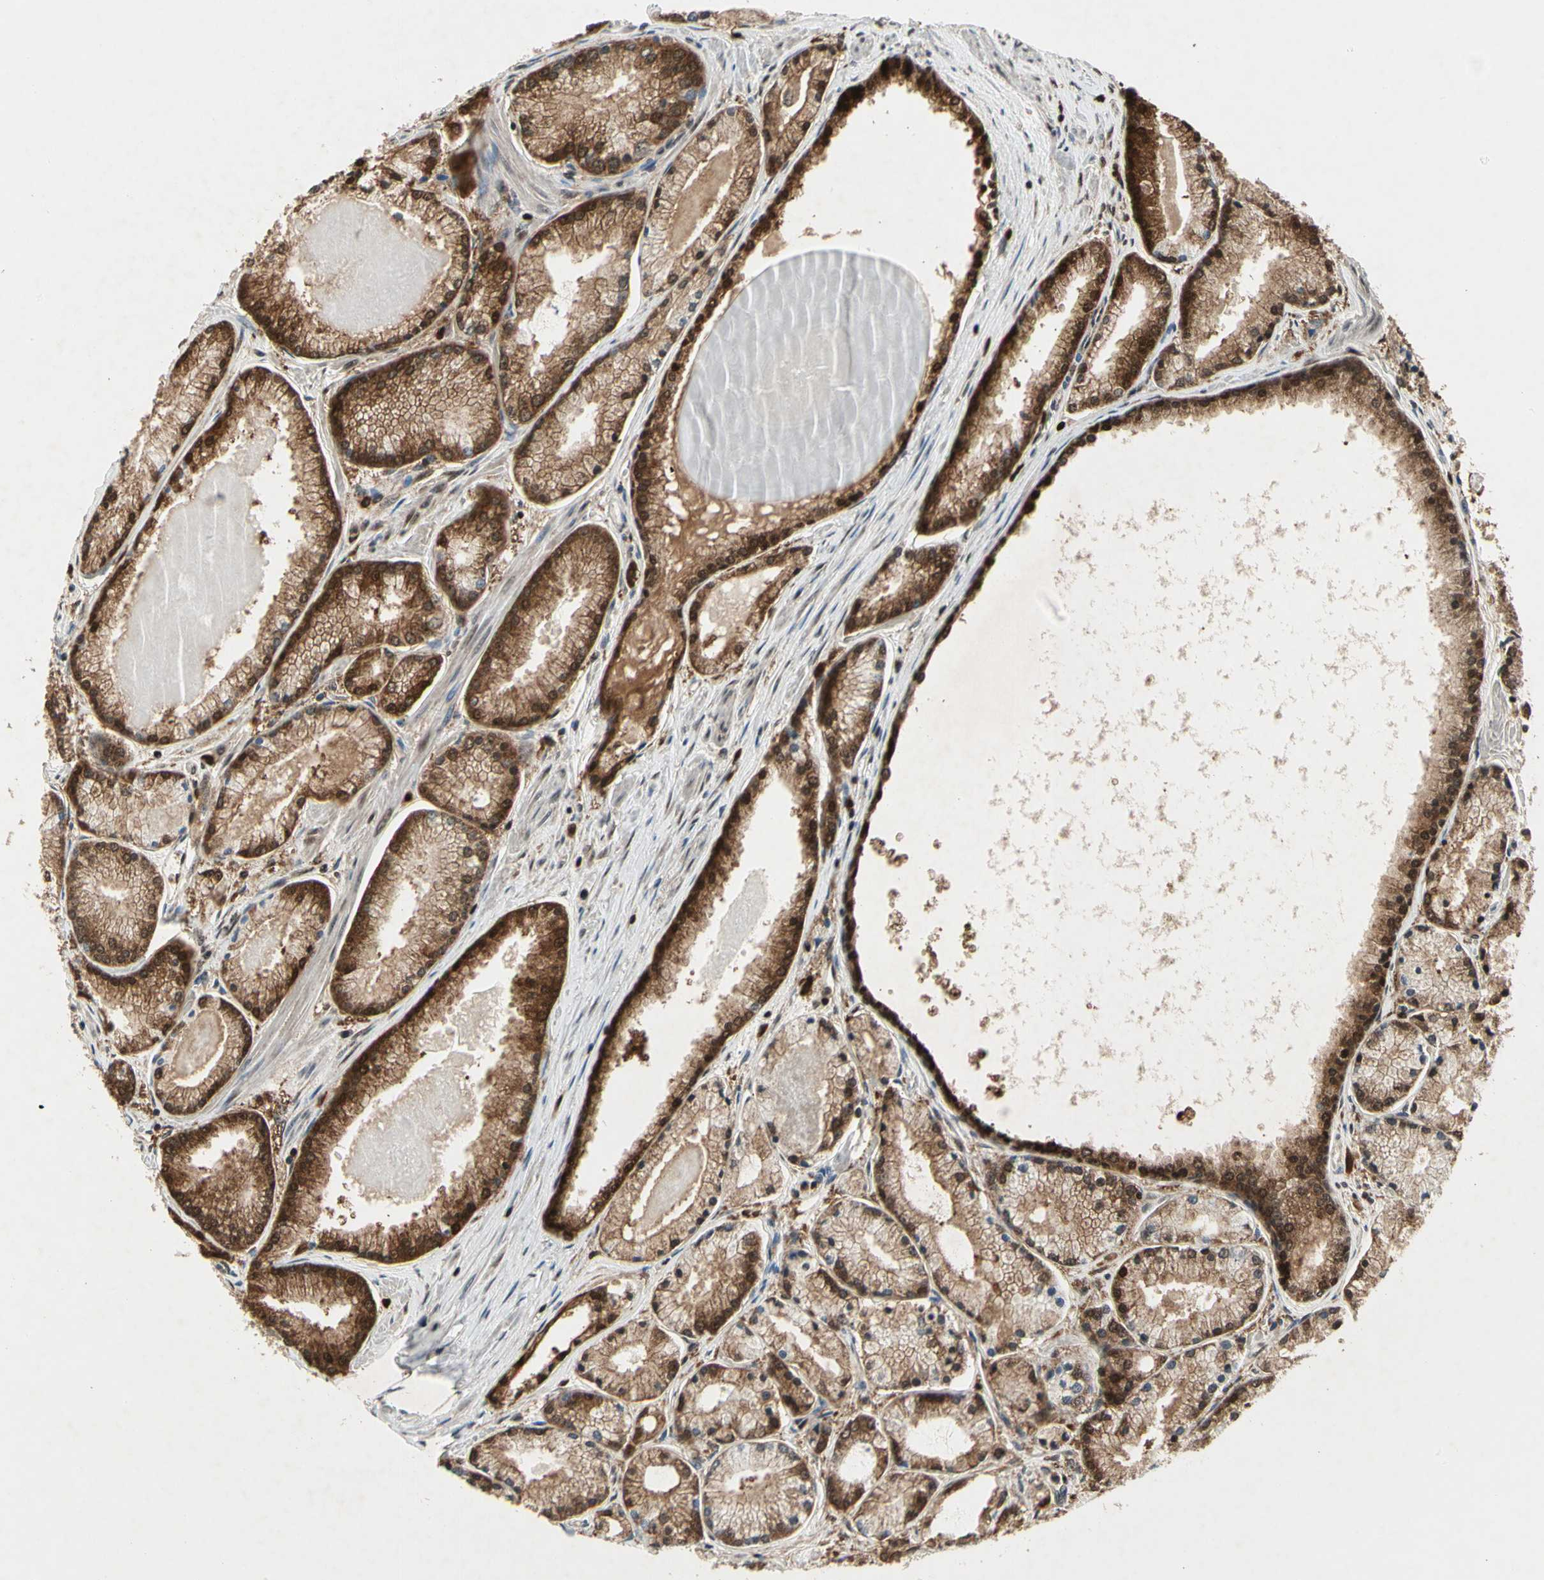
{"staining": {"intensity": "moderate", "quantity": ">75%", "location": "cytoplasmic/membranous,nuclear"}, "tissue": "prostate cancer", "cell_type": "Tumor cells", "image_type": "cancer", "snomed": [{"axis": "morphology", "description": "Adenocarcinoma, High grade"}, {"axis": "topography", "description": "Prostate"}], "caption": "Immunohistochemistry (IHC) histopathology image of neoplastic tissue: human prostate cancer (high-grade adenocarcinoma) stained using IHC reveals medium levels of moderate protein expression localized specifically in the cytoplasmic/membranous and nuclear of tumor cells, appearing as a cytoplasmic/membranous and nuclear brown color.", "gene": "GSR", "patient": {"sex": "male", "age": 61}}